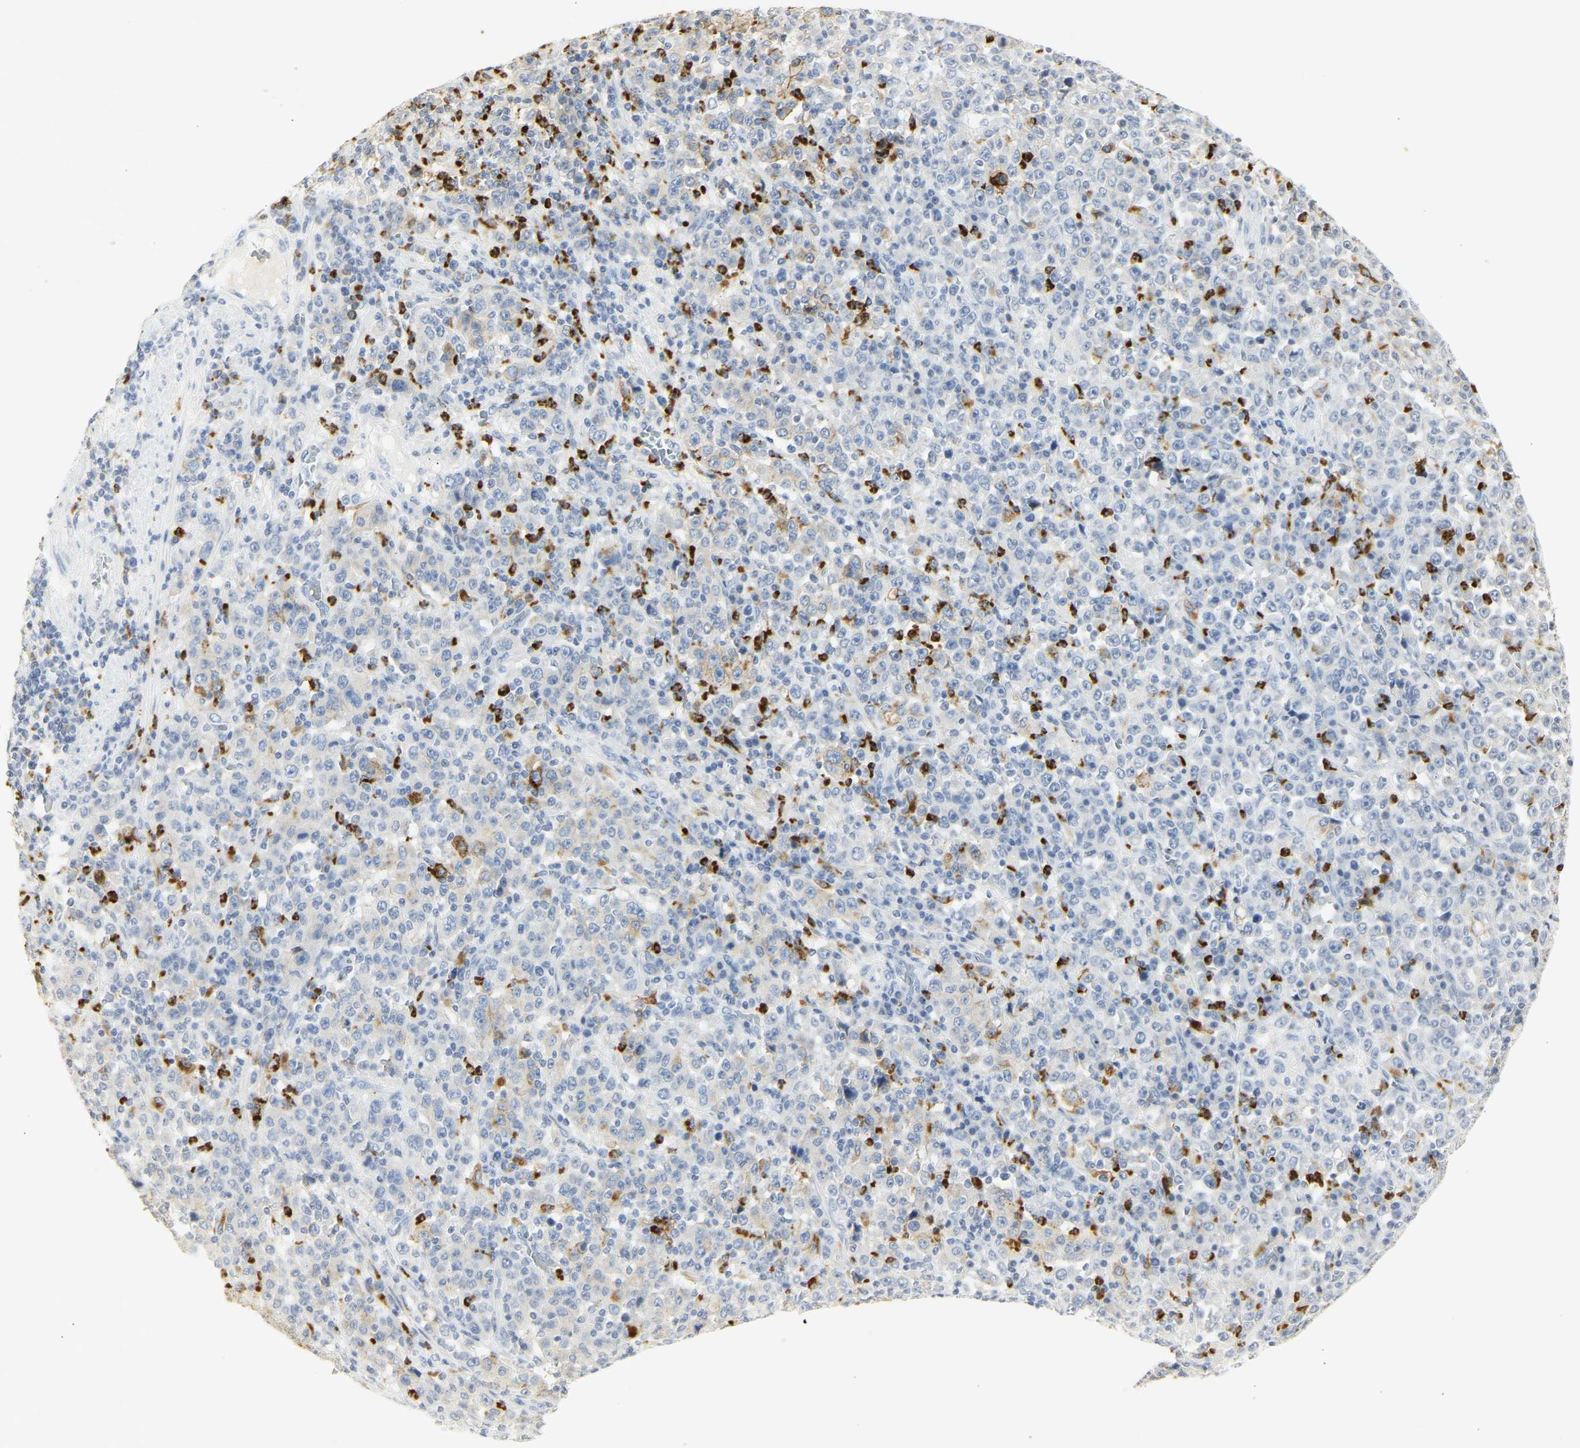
{"staining": {"intensity": "negative", "quantity": "none", "location": "none"}, "tissue": "stomach cancer", "cell_type": "Tumor cells", "image_type": "cancer", "snomed": [{"axis": "morphology", "description": "Normal tissue, NOS"}, {"axis": "morphology", "description": "Adenocarcinoma, NOS"}, {"axis": "topography", "description": "Stomach, upper"}, {"axis": "topography", "description": "Stomach"}], "caption": "Stomach adenocarcinoma stained for a protein using IHC exhibits no staining tumor cells.", "gene": "CEACAM5", "patient": {"sex": "male", "age": 59}}